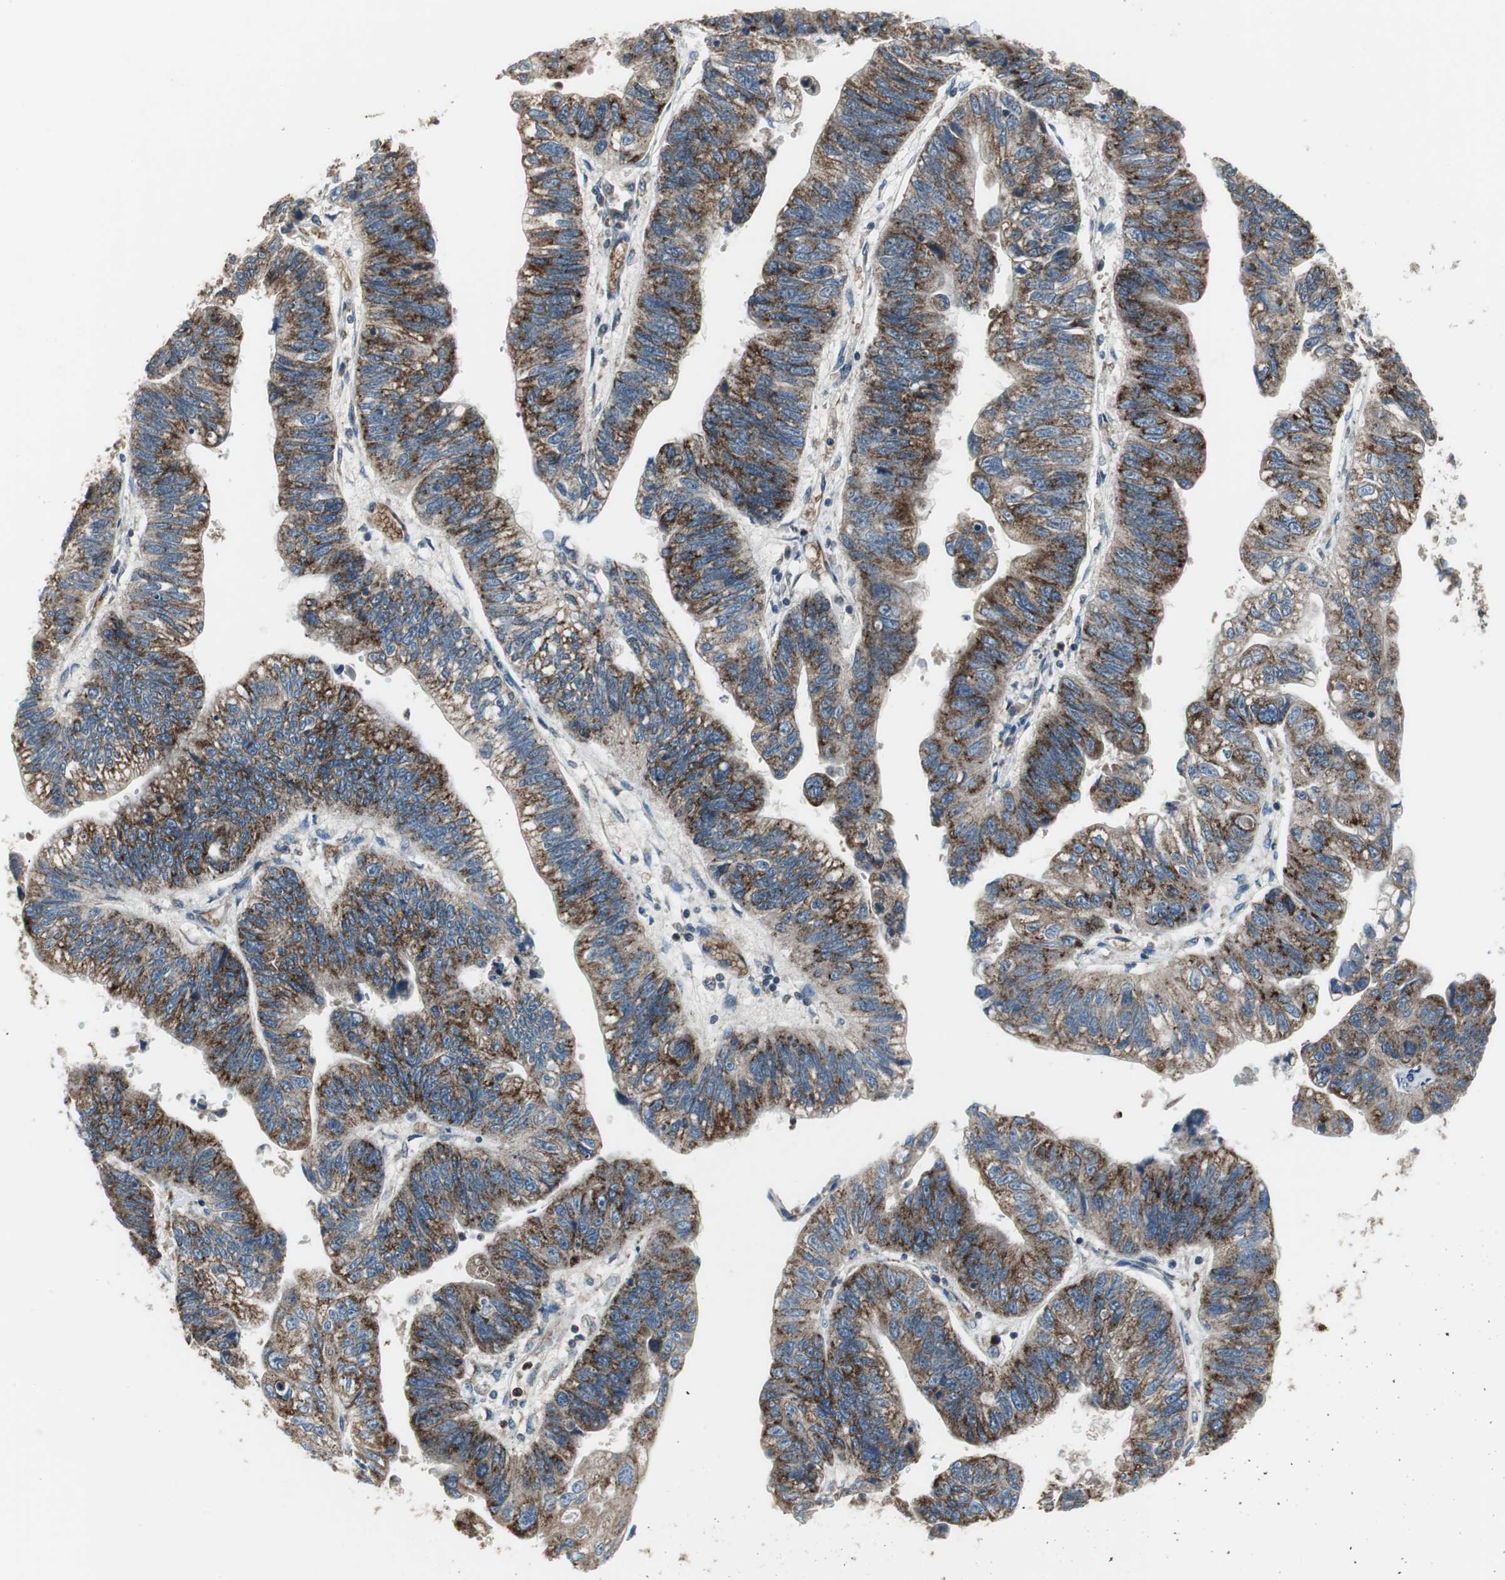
{"staining": {"intensity": "strong", "quantity": ">75%", "location": "cytoplasmic/membranous"}, "tissue": "stomach cancer", "cell_type": "Tumor cells", "image_type": "cancer", "snomed": [{"axis": "morphology", "description": "Adenocarcinoma, NOS"}, {"axis": "topography", "description": "Stomach"}], "caption": "Protein analysis of stomach adenocarcinoma tissue reveals strong cytoplasmic/membranous staining in approximately >75% of tumor cells.", "gene": "PI4KB", "patient": {"sex": "male", "age": 59}}